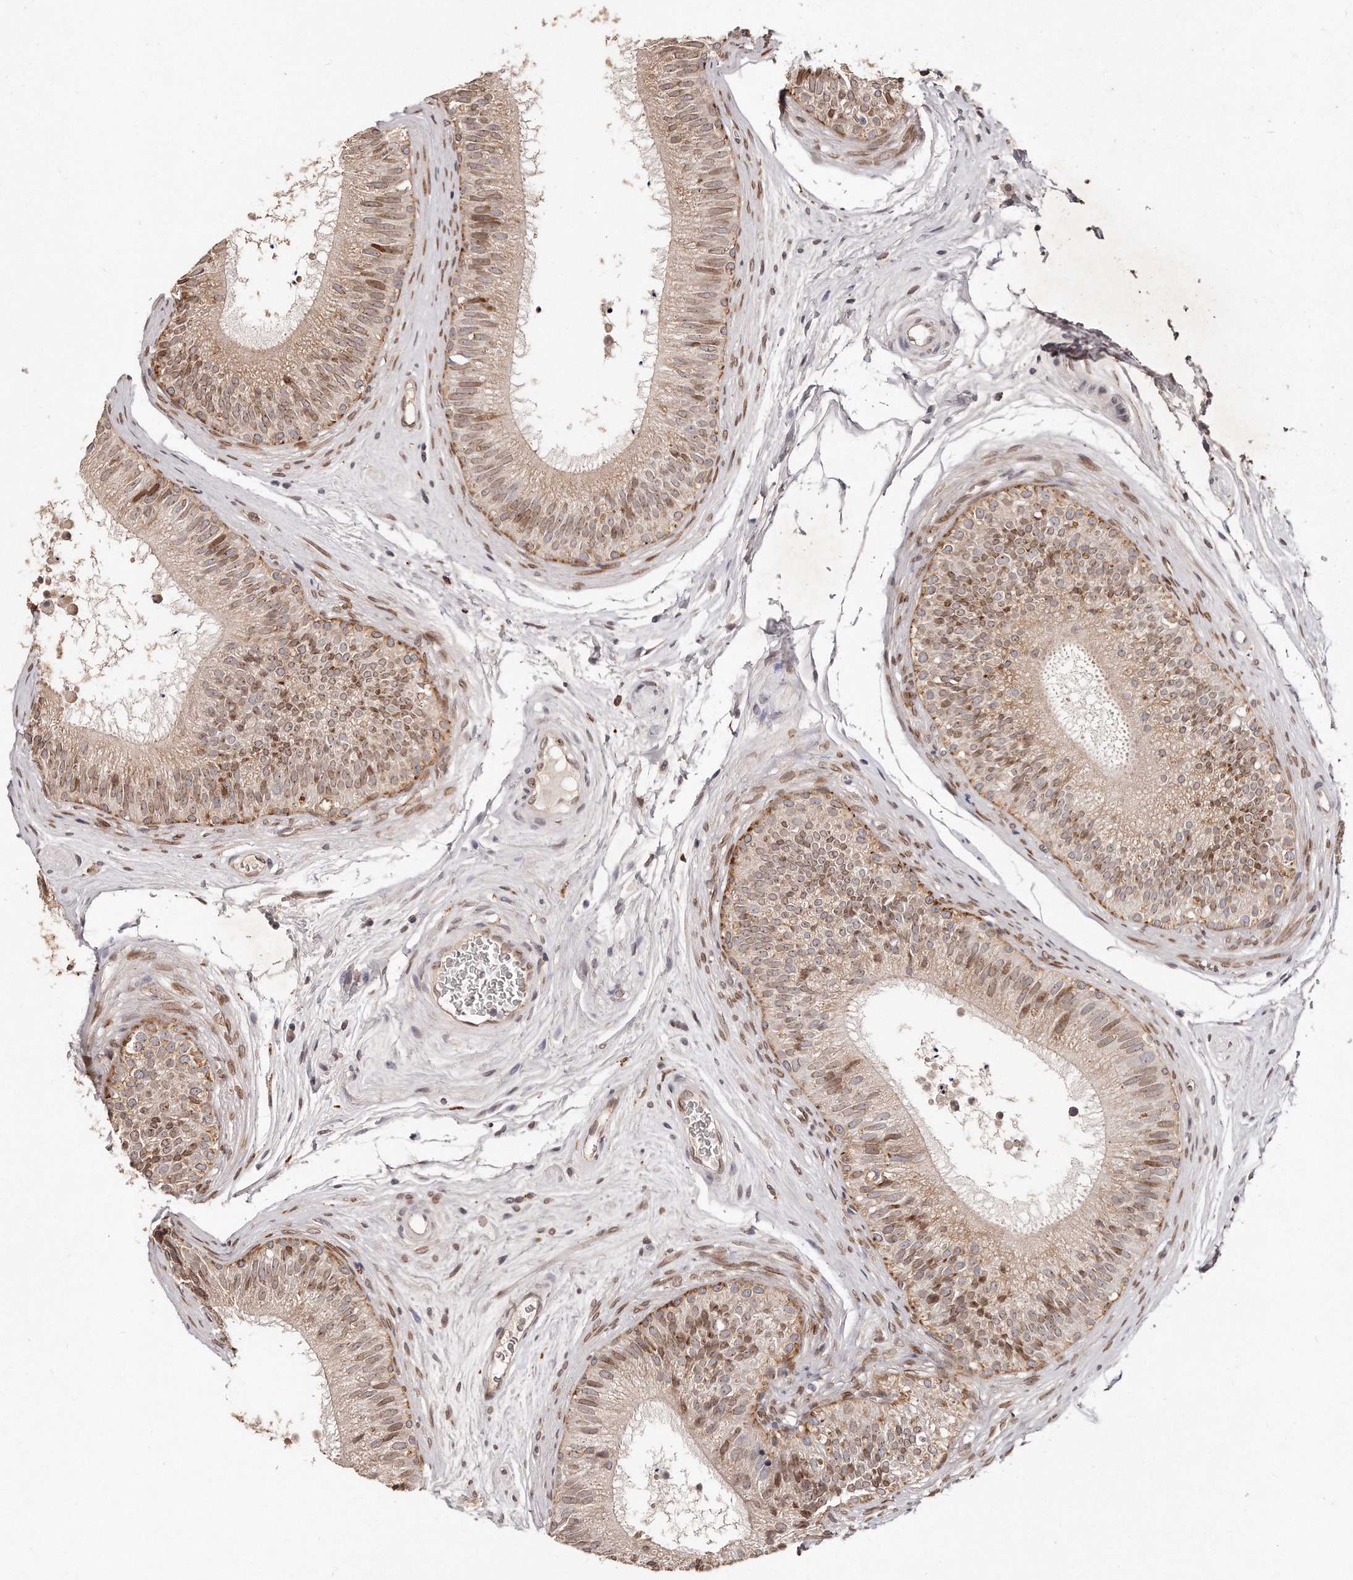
{"staining": {"intensity": "moderate", "quantity": "25%-75%", "location": "cytoplasmic/membranous,nuclear"}, "tissue": "epididymis", "cell_type": "Glandular cells", "image_type": "normal", "snomed": [{"axis": "morphology", "description": "Normal tissue, NOS"}, {"axis": "topography", "description": "Epididymis"}], "caption": "IHC of benign epididymis reveals medium levels of moderate cytoplasmic/membranous,nuclear staining in approximately 25%-75% of glandular cells.", "gene": "HASPIN", "patient": {"sex": "male", "age": 29}}